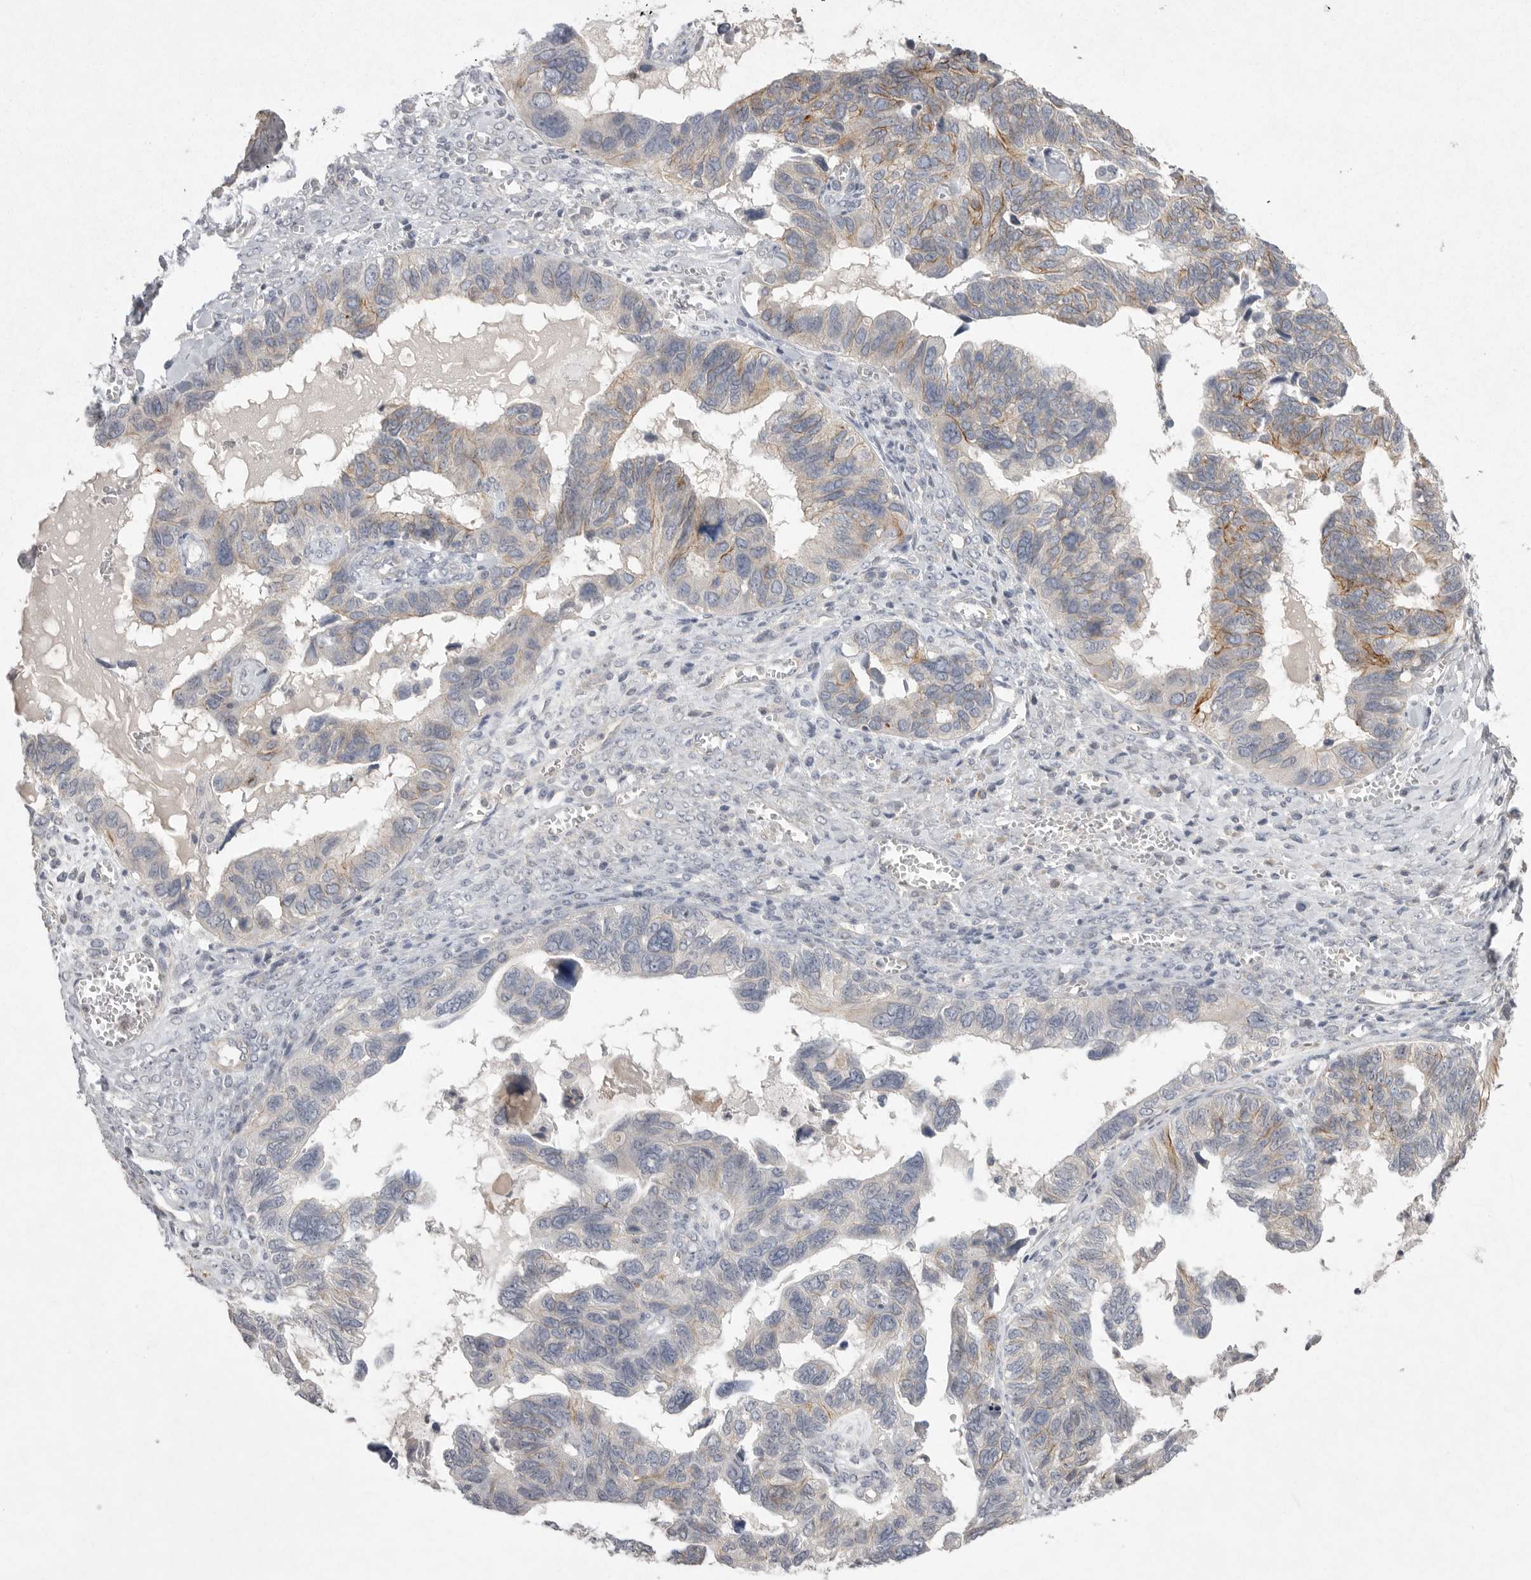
{"staining": {"intensity": "moderate", "quantity": "<25%", "location": "cytoplasmic/membranous"}, "tissue": "ovarian cancer", "cell_type": "Tumor cells", "image_type": "cancer", "snomed": [{"axis": "morphology", "description": "Cystadenocarcinoma, serous, NOS"}, {"axis": "topography", "description": "Ovary"}], "caption": "High-power microscopy captured an immunohistochemistry (IHC) image of serous cystadenocarcinoma (ovarian), revealing moderate cytoplasmic/membranous expression in approximately <25% of tumor cells.", "gene": "VANGL2", "patient": {"sex": "female", "age": 79}}